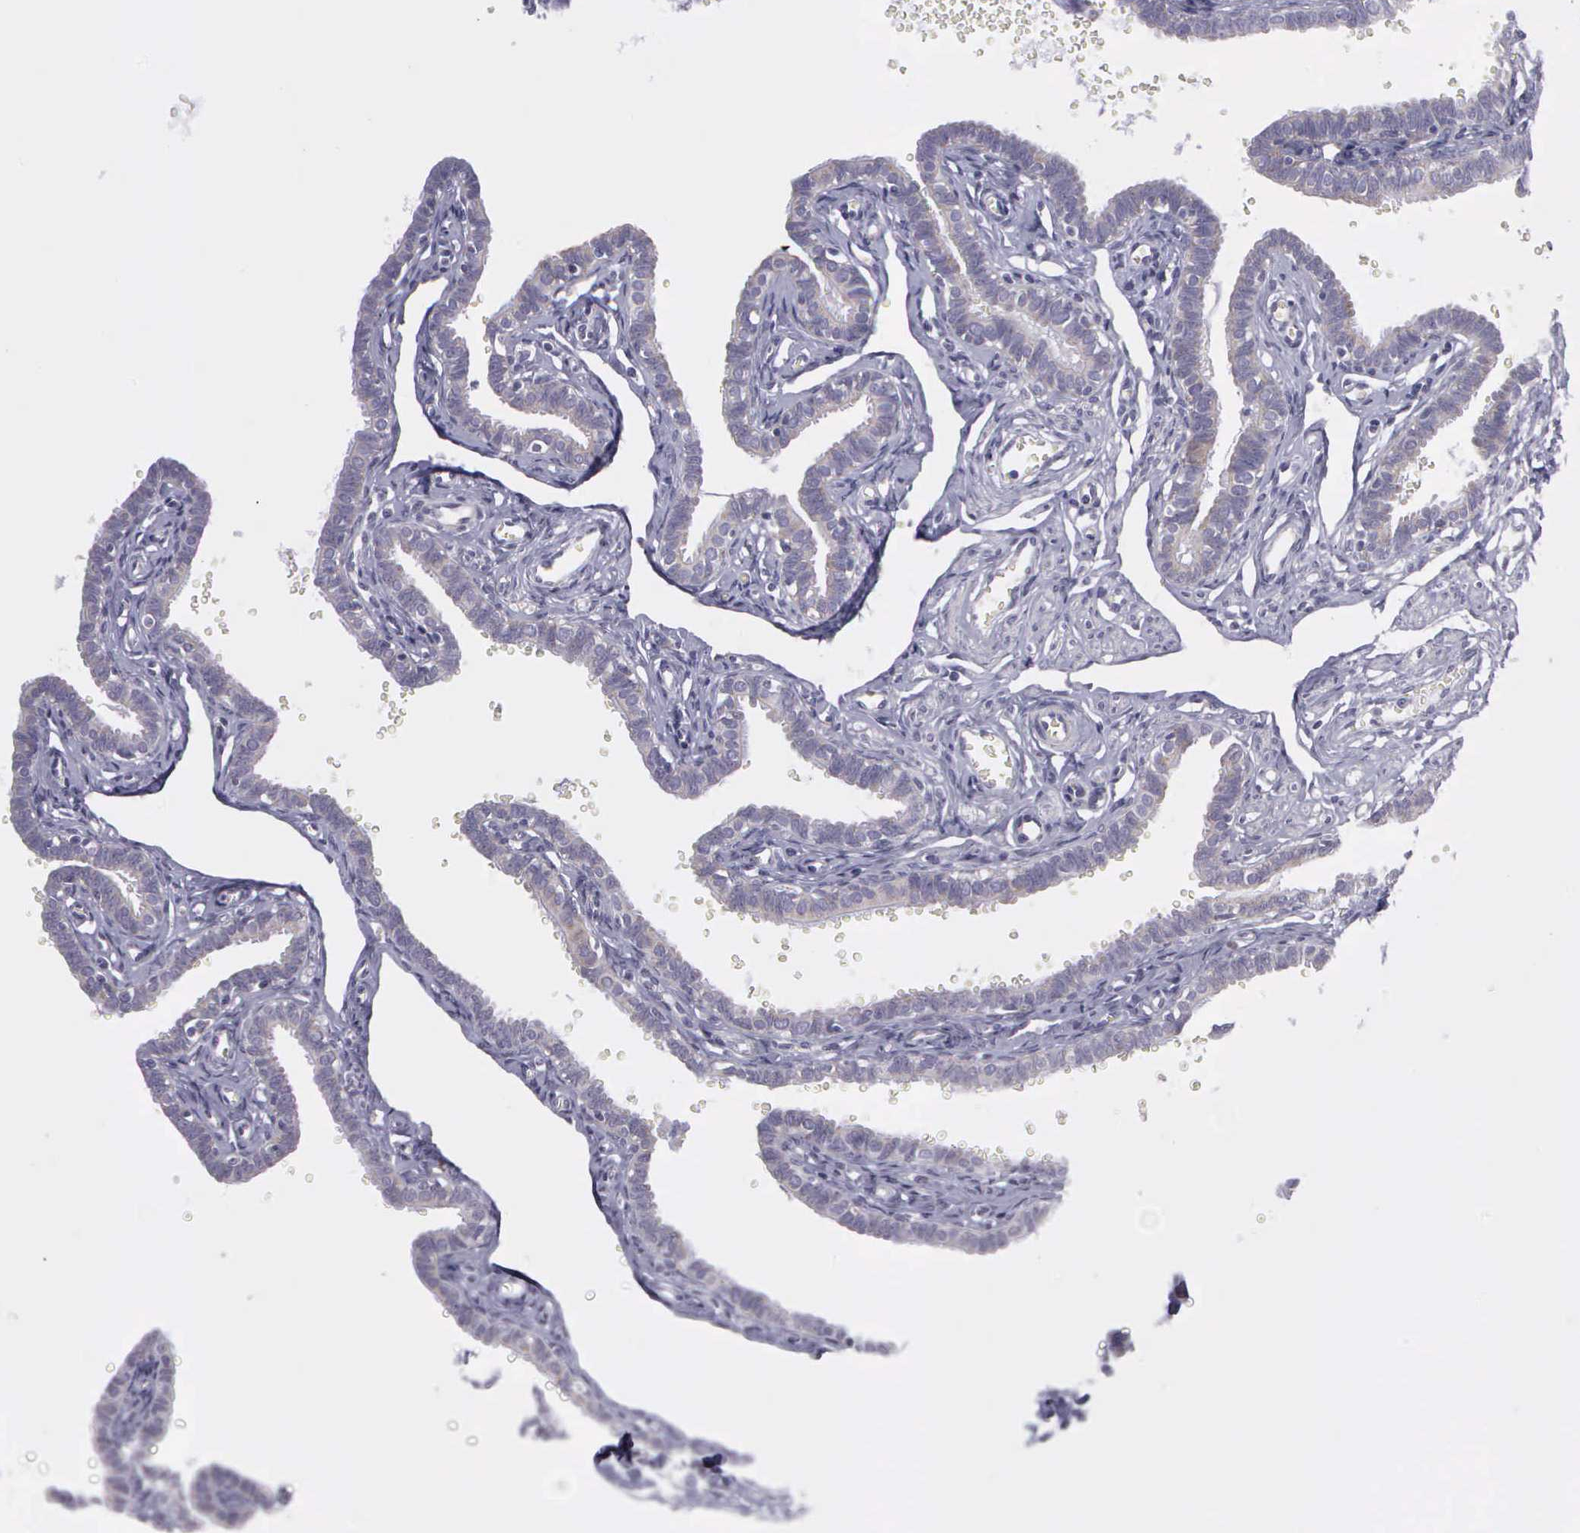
{"staining": {"intensity": "weak", "quantity": "<25%", "location": "cytoplasmic/membranous"}, "tissue": "fallopian tube", "cell_type": "Glandular cells", "image_type": "normal", "snomed": [{"axis": "morphology", "description": "Normal tissue, NOS"}, {"axis": "topography", "description": "Fallopian tube"}], "caption": "The immunohistochemistry (IHC) photomicrograph has no significant positivity in glandular cells of fallopian tube. (Brightfield microscopy of DAB IHC at high magnification).", "gene": "SYNJ2BP", "patient": {"sex": "female", "age": 35}}